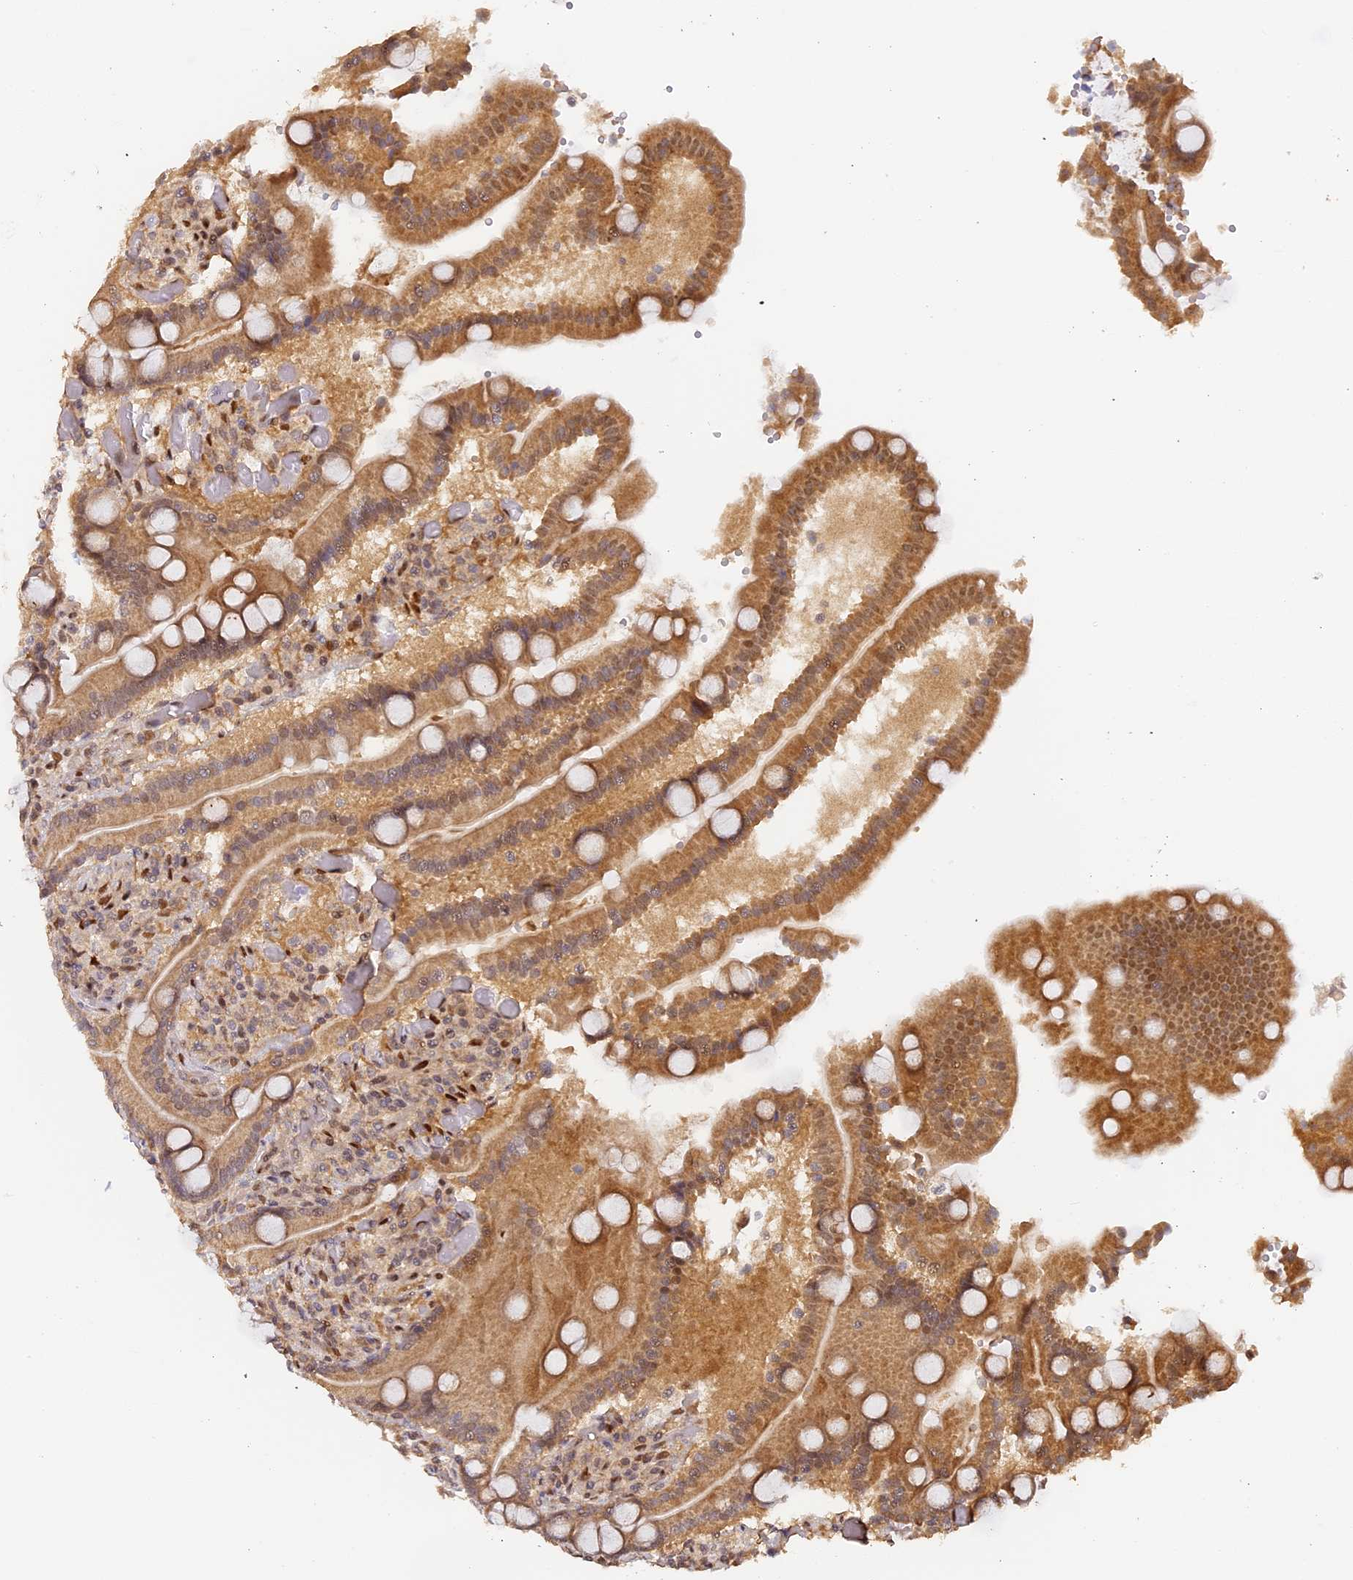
{"staining": {"intensity": "moderate", "quantity": ">75%", "location": "cytoplasmic/membranous"}, "tissue": "duodenum", "cell_type": "Glandular cells", "image_type": "normal", "snomed": [{"axis": "morphology", "description": "Normal tissue, NOS"}, {"axis": "topography", "description": "Duodenum"}], "caption": "Duodenum stained with IHC demonstrates moderate cytoplasmic/membranous staining in approximately >75% of glandular cells.", "gene": "MYBL2", "patient": {"sex": "female", "age": 62}}